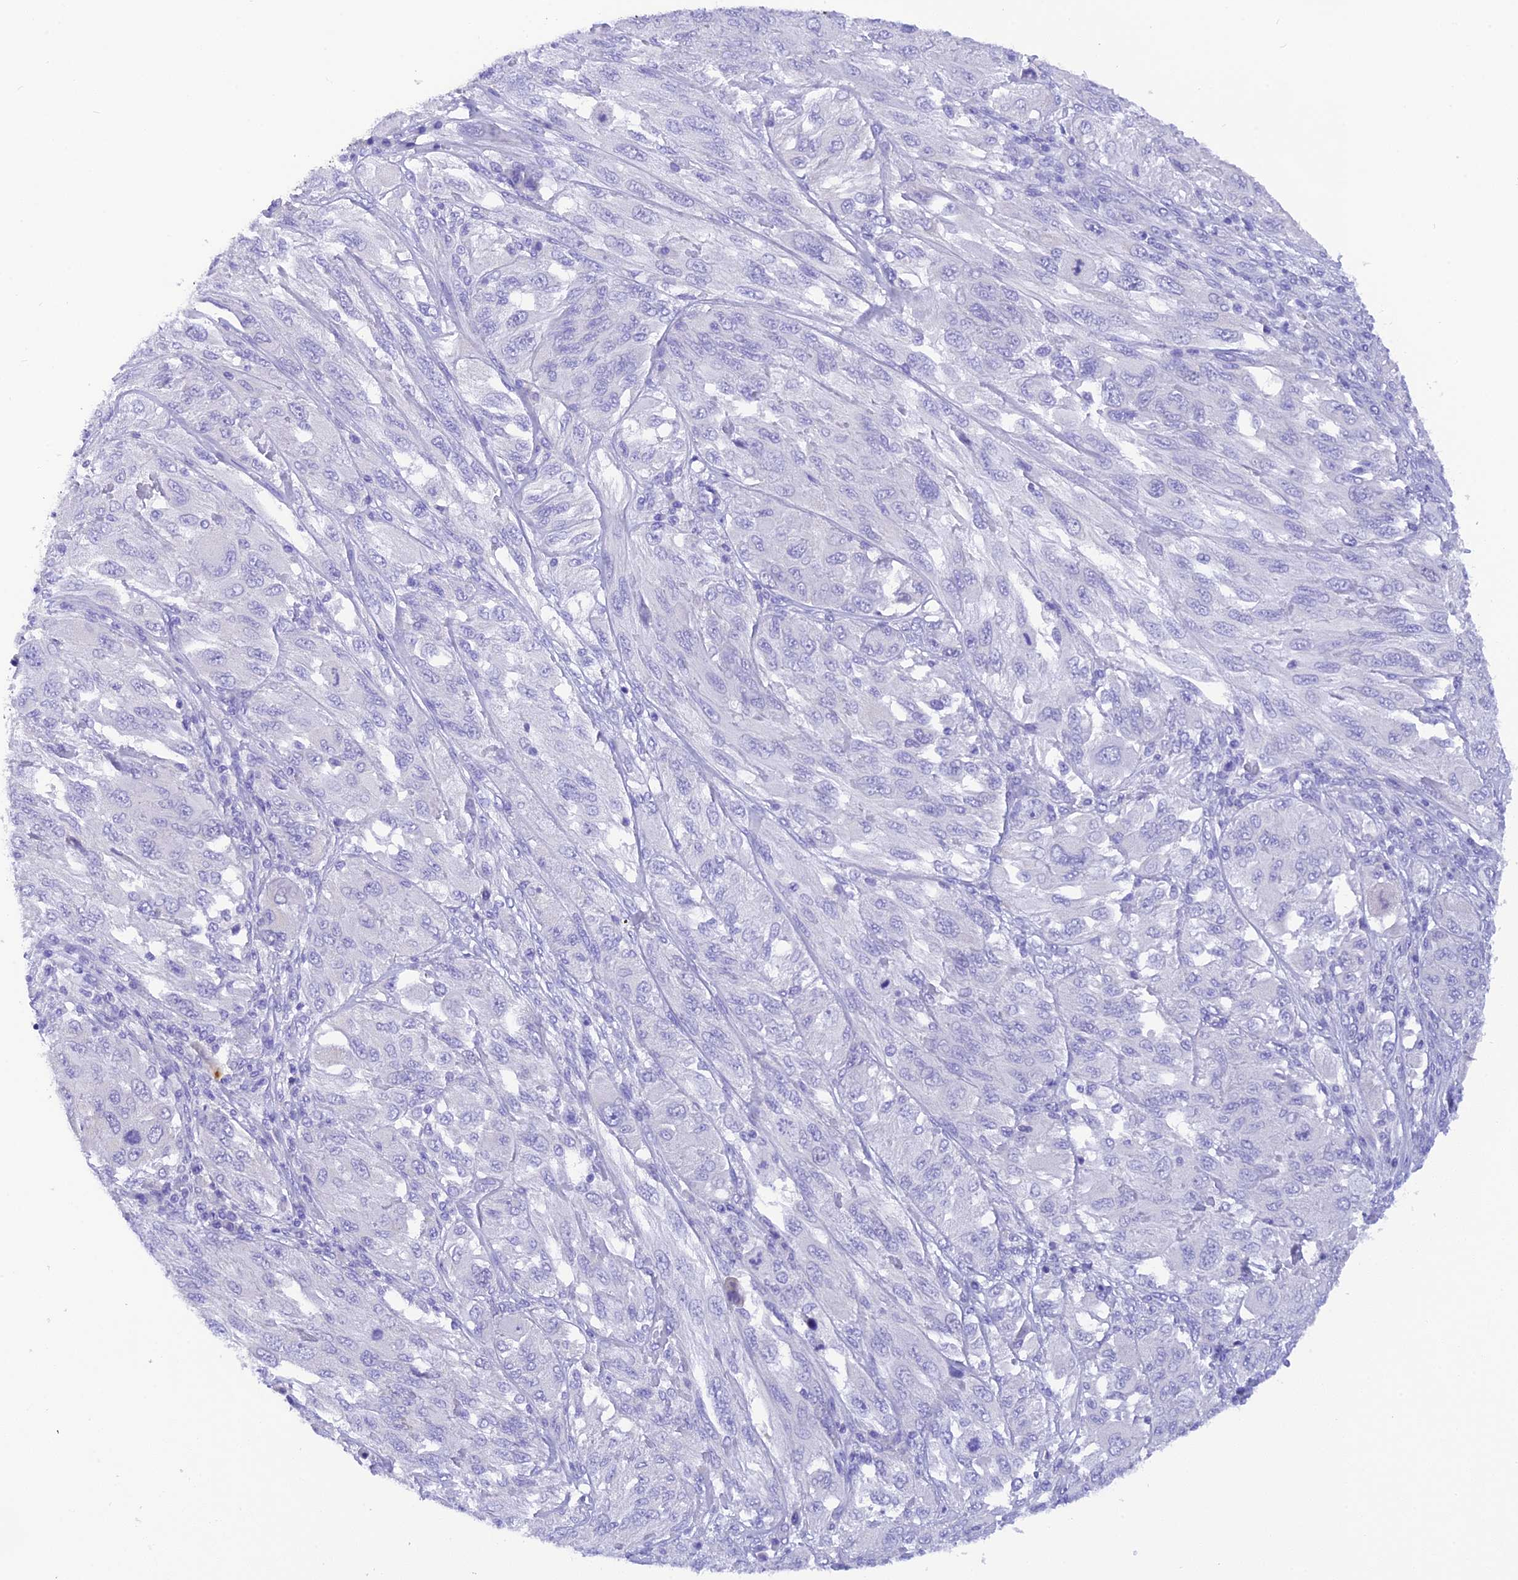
{"staining": {"intensity": "negative", "quantity": "none", "location": "none"}, "tissue": "melanoma", "cell_type": "Tumor cells", "image_type": "cancer", "snomed": [{"axis": "morphology", "description": "Malignant melanoma, NOS"}, {"axis": "topography", "description": "Skin"}], "caption": "Immunohistochemistry (IHC) histopathology image of human melanoma stained for a protein (brown), which reveals no positivity in tumor cells. Nuclei are stained in blue.", "gene": "KDELR3", "patient": {"sex": "female", "age": 91}}